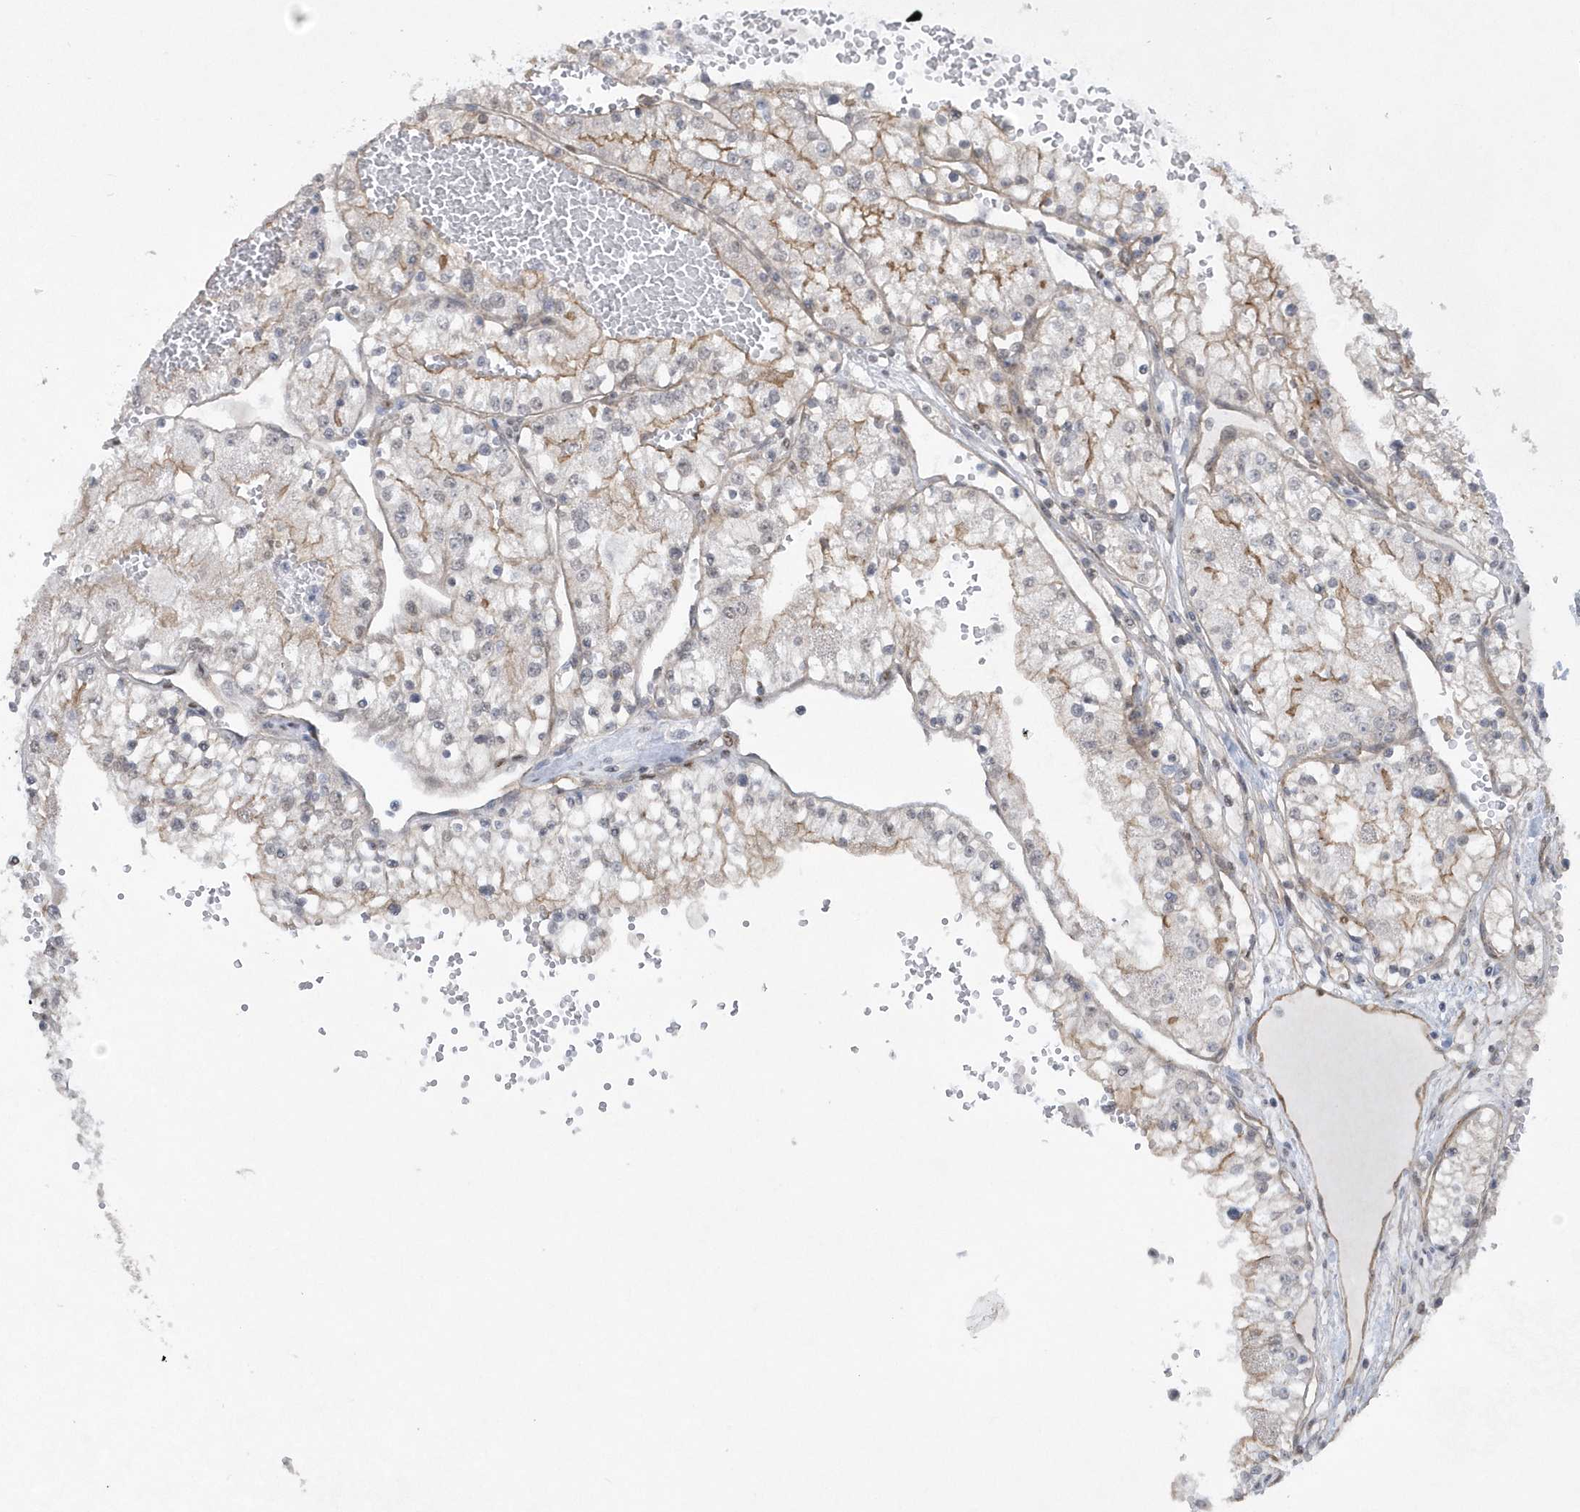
{"staining": {"intensity": "negative", "quantity": "none", "location": "none"}, "tissue": "renal cancer", "cell_type": "Tumor cells", "image_type": "cancer", "snomed": [{"axis": "morphology", "description": "Normal tissue, NOS"}, {"axis": "morphology", "description": "Adenocarcinoma, NOS"}, {"axis": "topography", "description": "Kidney"}], "caption": "Immunohistochemistry micrograph of neoplastic tissue: human renal cancer stained with DAB (3,3'-diaminobenzidine) exhibits no significant protein positivity in tumor cells.", "gene": "RAI14", "patient": {"sex": "male", "age": 68}}